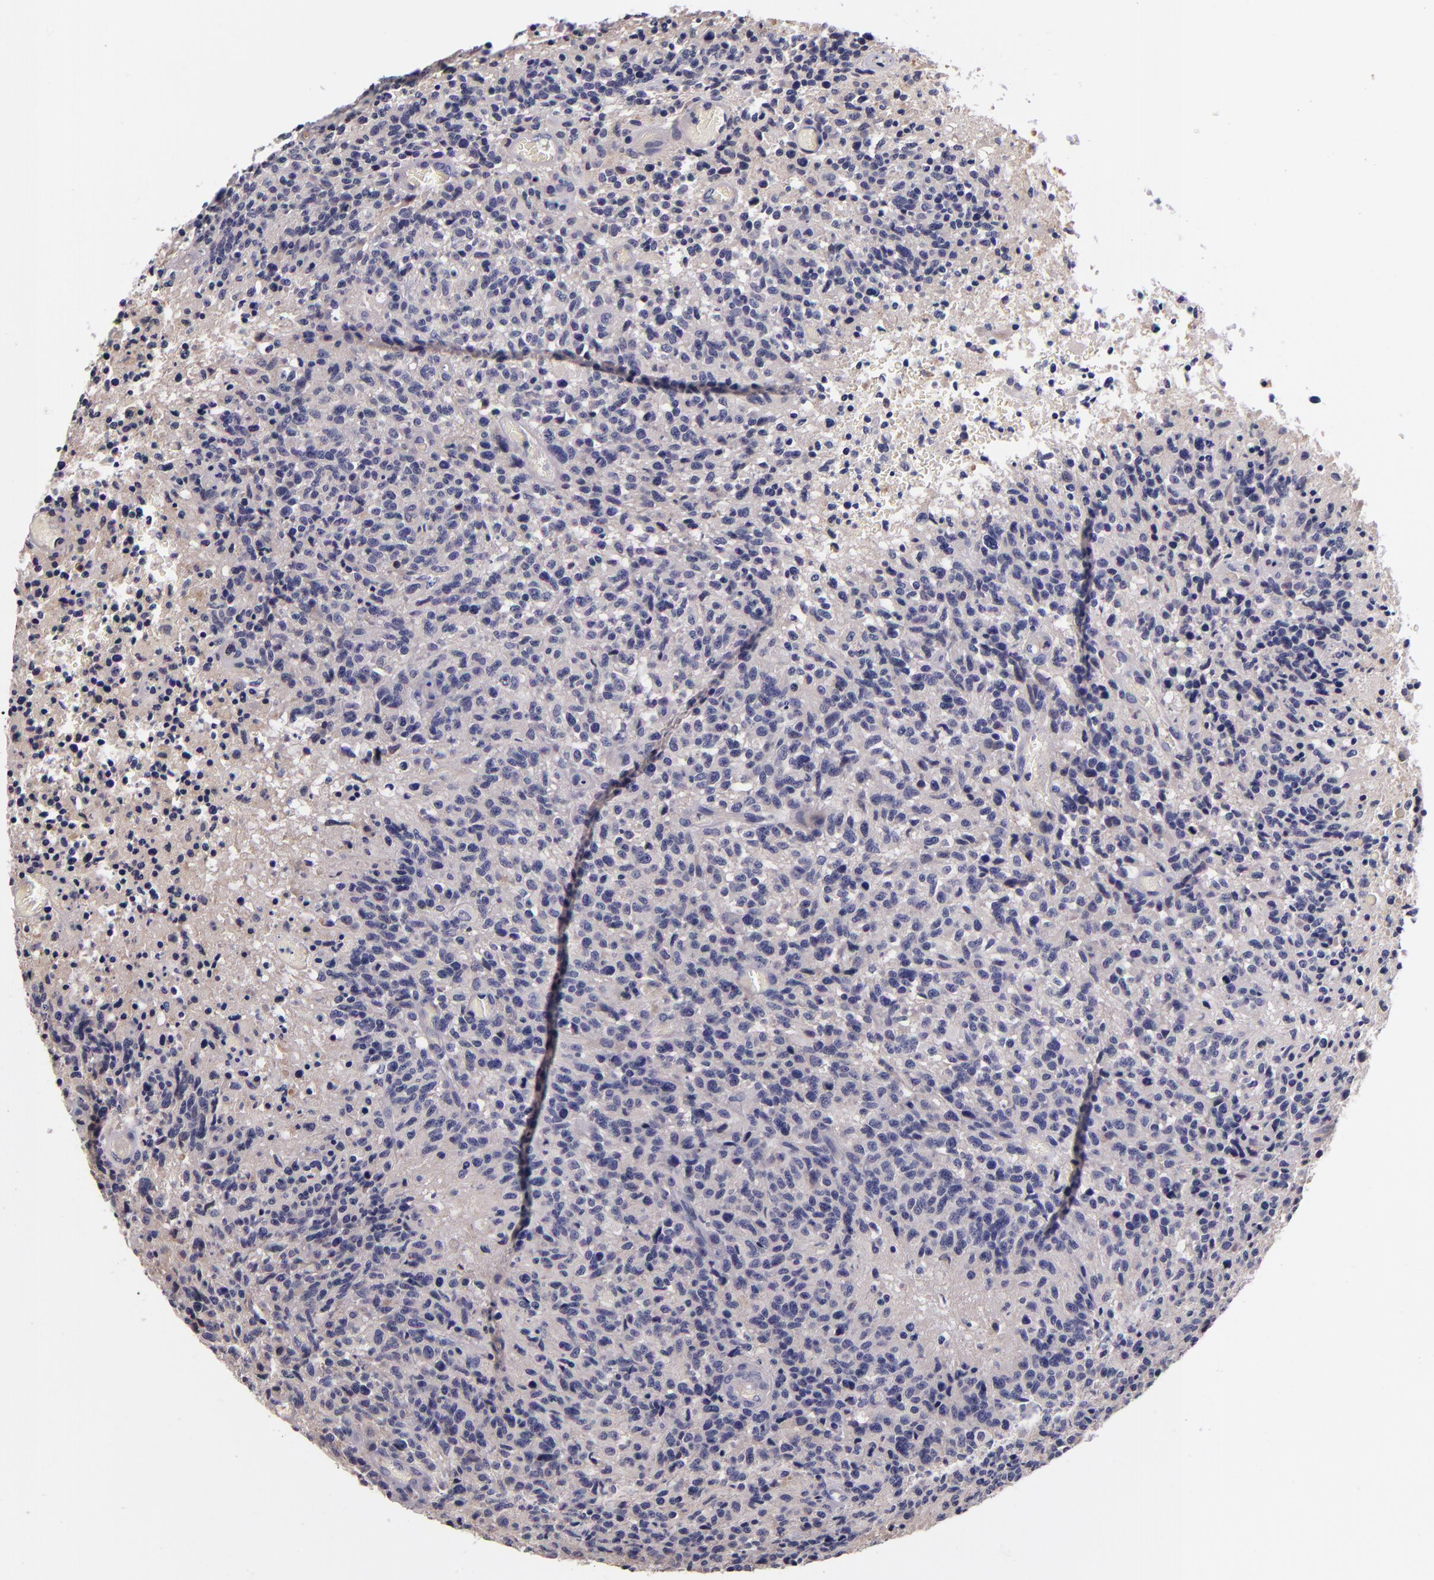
{"staining": {"intensity": "negative", "quantity": "none", "location": "none"}, "tissue": "glioma", "cell_type": "Tumor cells", "image_type": "cancer", "snomed": [{"axis": "morphology", "description": "Glioma, malignant, High grade"}, {"axis": "topography", "description": "Brain"}], "caption": "This is an immunohistochemistry photomicrograph of human glioma. There is no expression in tumor cells.", "gene": "RBP4", "patient": {"sex": "male", "age": 36}}